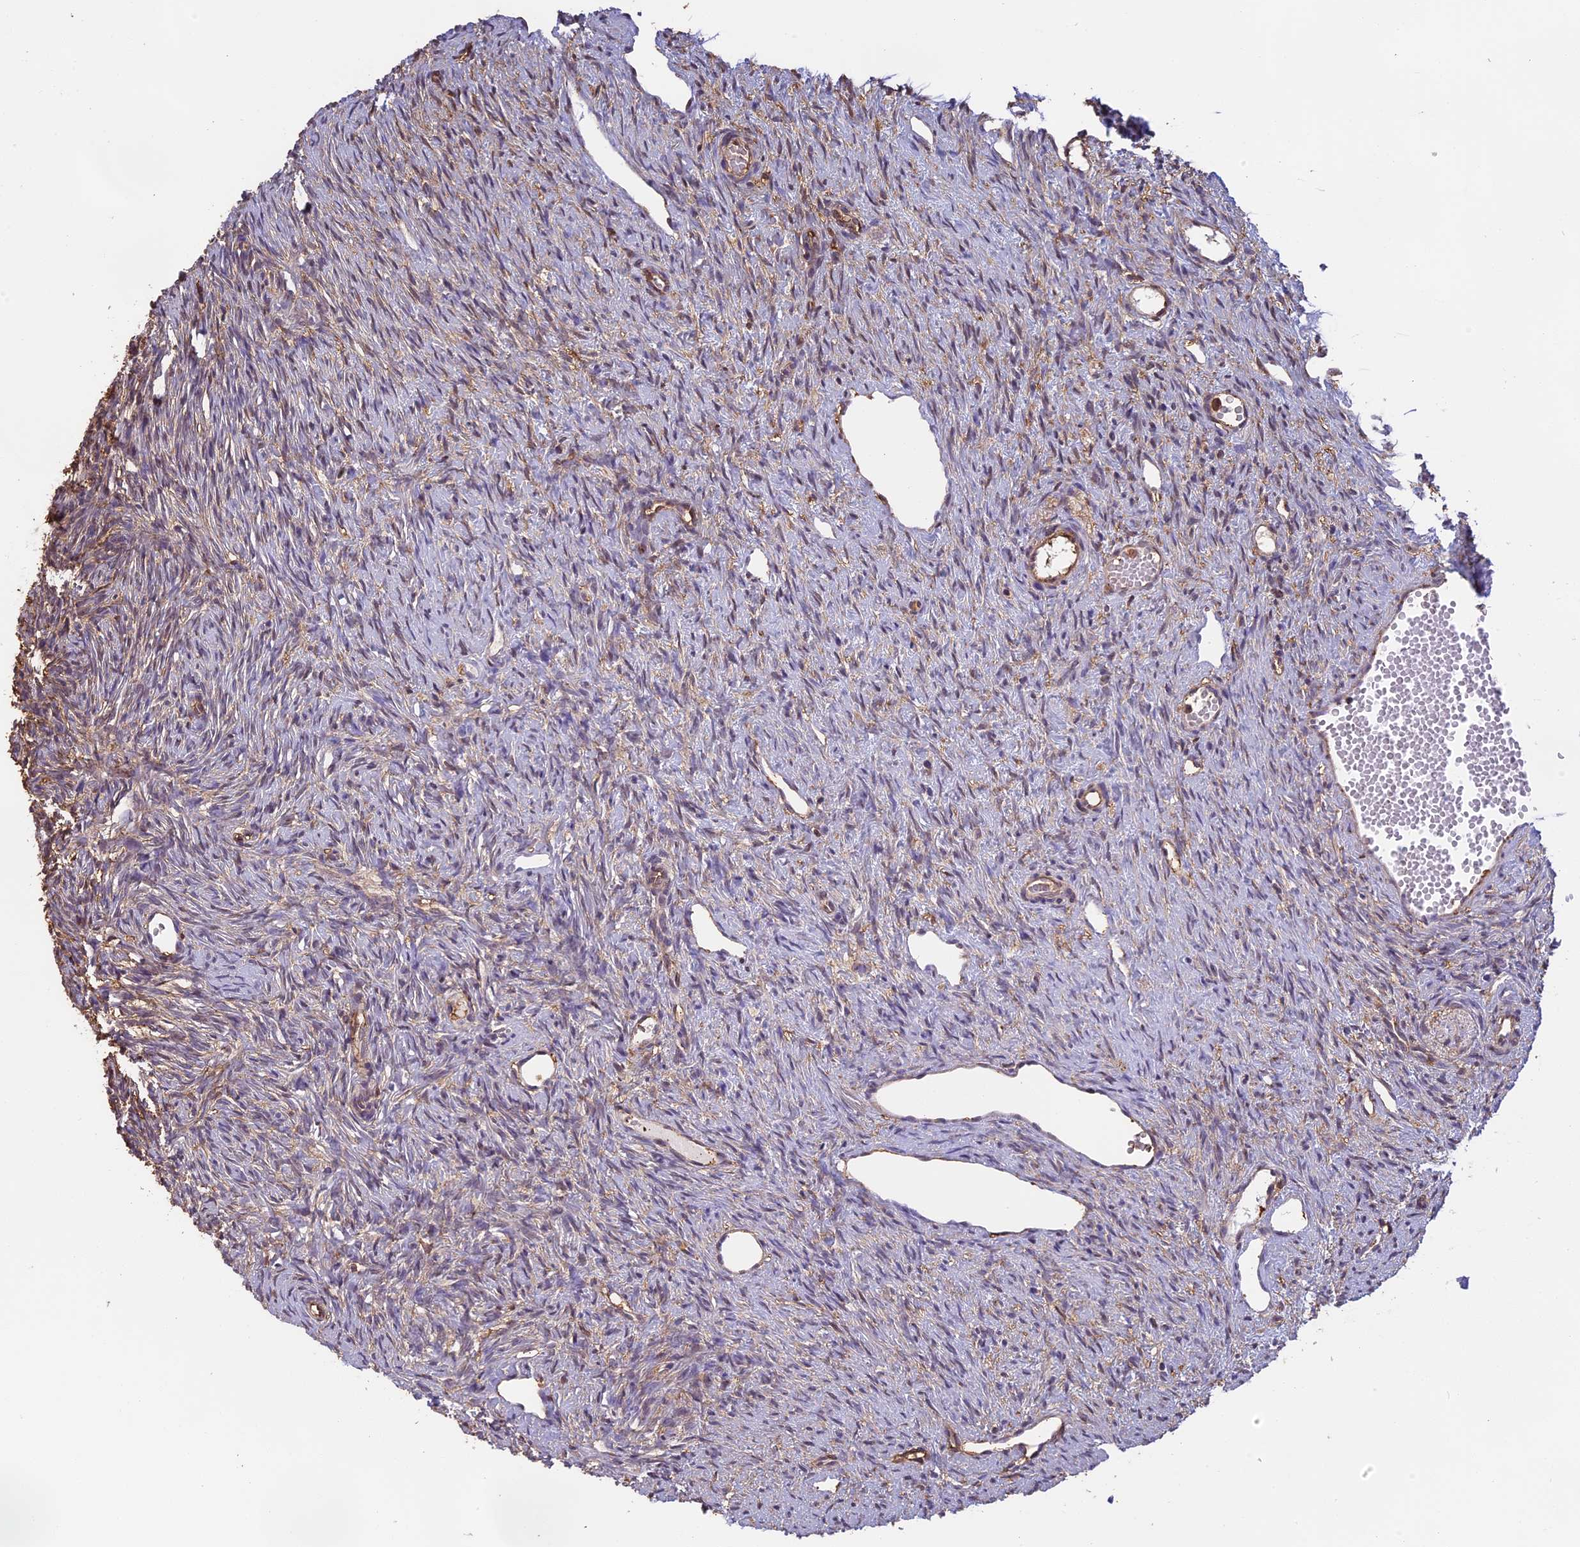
{"staining": {"intensity": "negative", "quantity": "none", "location": "none"}, "tissue": "ovary", "cell_type": "Follicle cells", "image_type": "normal", "snomed": [{"axis": "morphology", "description": "Normal tissue, NOS"}, {"axis": "topography", "description": "Ovary"}], "caption": "DAB immunohistochemical staining of benign ovary shows no significant staining in follicle cells. (DAB (3,3'-diaminobenzidine) immunohistochemistry visualized using brightfield microscopy, high magnification).", "gene": "TMEM255B", "patient": {"sex": "female", "age": 51}}